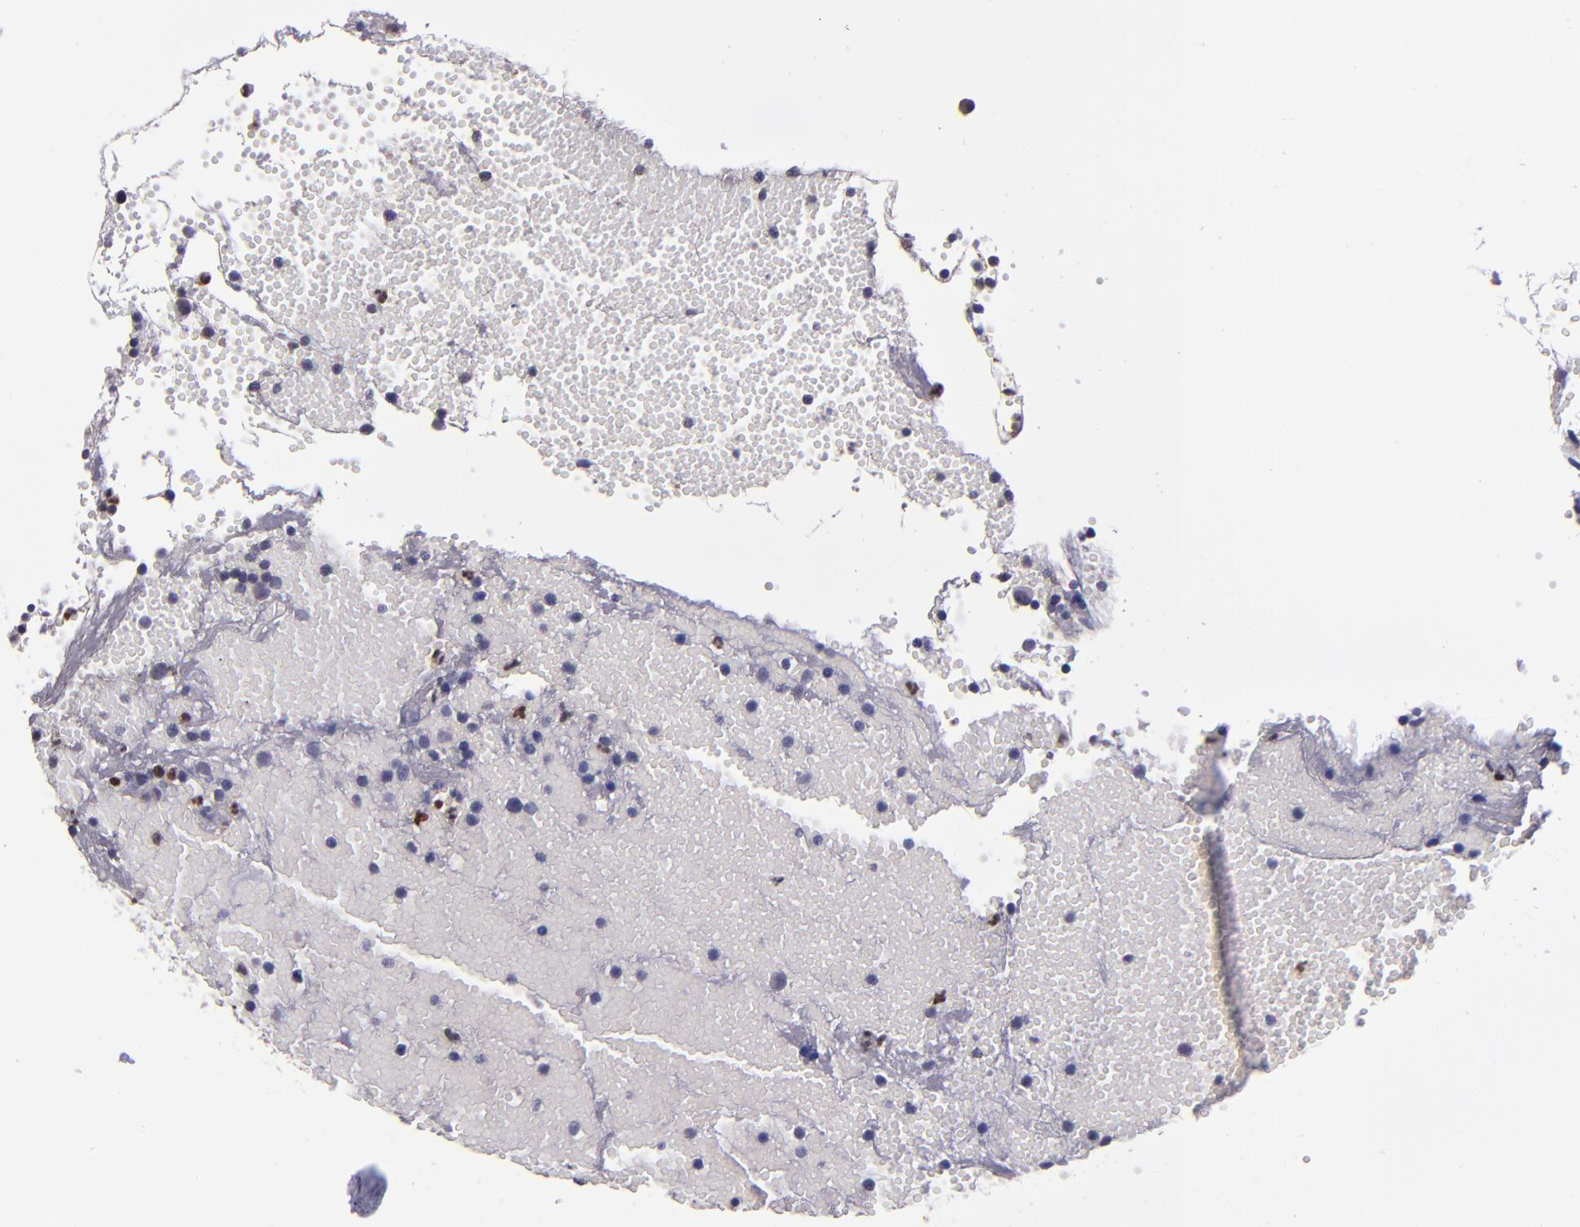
{"staining": {"intensity": "negative", "quantity": "none", "location": "none"}, "tissue": "tonsil", "cell_type": "Germinal center cells", "image_type": "normal", "snomed": [{"axis": "morphology", "description": "Normal tissue, NOS"}, {"axis": "topography", "description": "Tonsil"}], "caption": "This photomicrograph is of normal tonsil stained with immunohistochemistry to label a protein in brown with the nuclei are counter-stained blue. There is no staining in germinal center cells.", "gene": "CEBPE", "patient": {"sex": "female", "age": 40}}